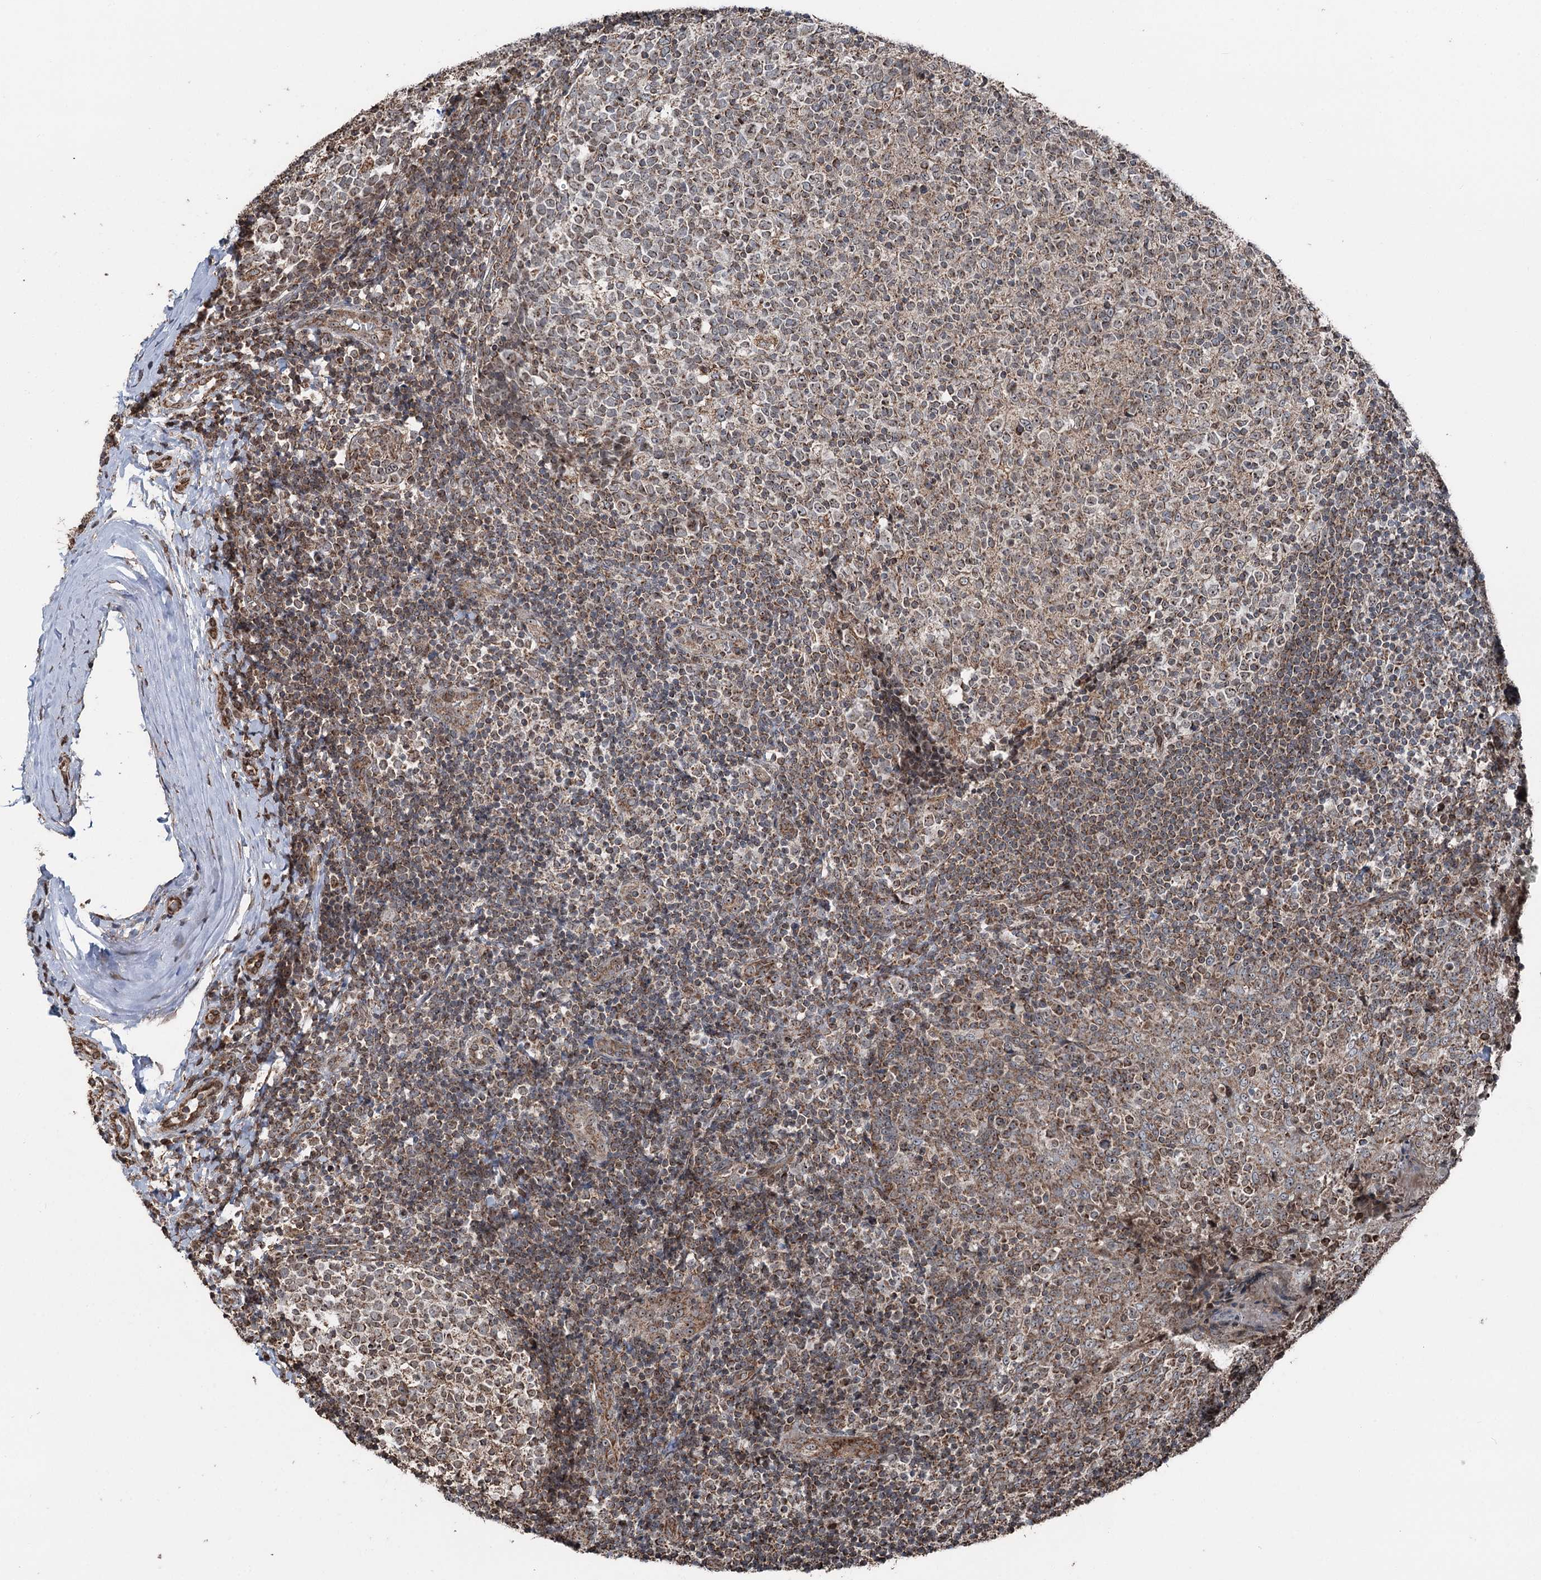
{"staining": {"intensity": "moderate", "quantity": "25%-75%", "location": "cytoplasmic/membranous,nuclear"}, "tissue": "tonsil", "cell_type": "Germinal center cells", "image_type": "normal", "snomed": [{"axis": "morphology", "description": "Normal tissue, NOS"}, {"axis": "topography", "description": "Tonsil"}], "caption": "High-magnification brightfield microscopy of unremarkable tonsil stained with DAB (brown) and counterstained with hematoxylin (blue). germinal center cells exhibit moderate cytoplasmic/membranous,nuclear staining is identified in approximately25%-75% of cells.", "gene": "STEEP1", "patient": {"sex": "female", "age": 19}}